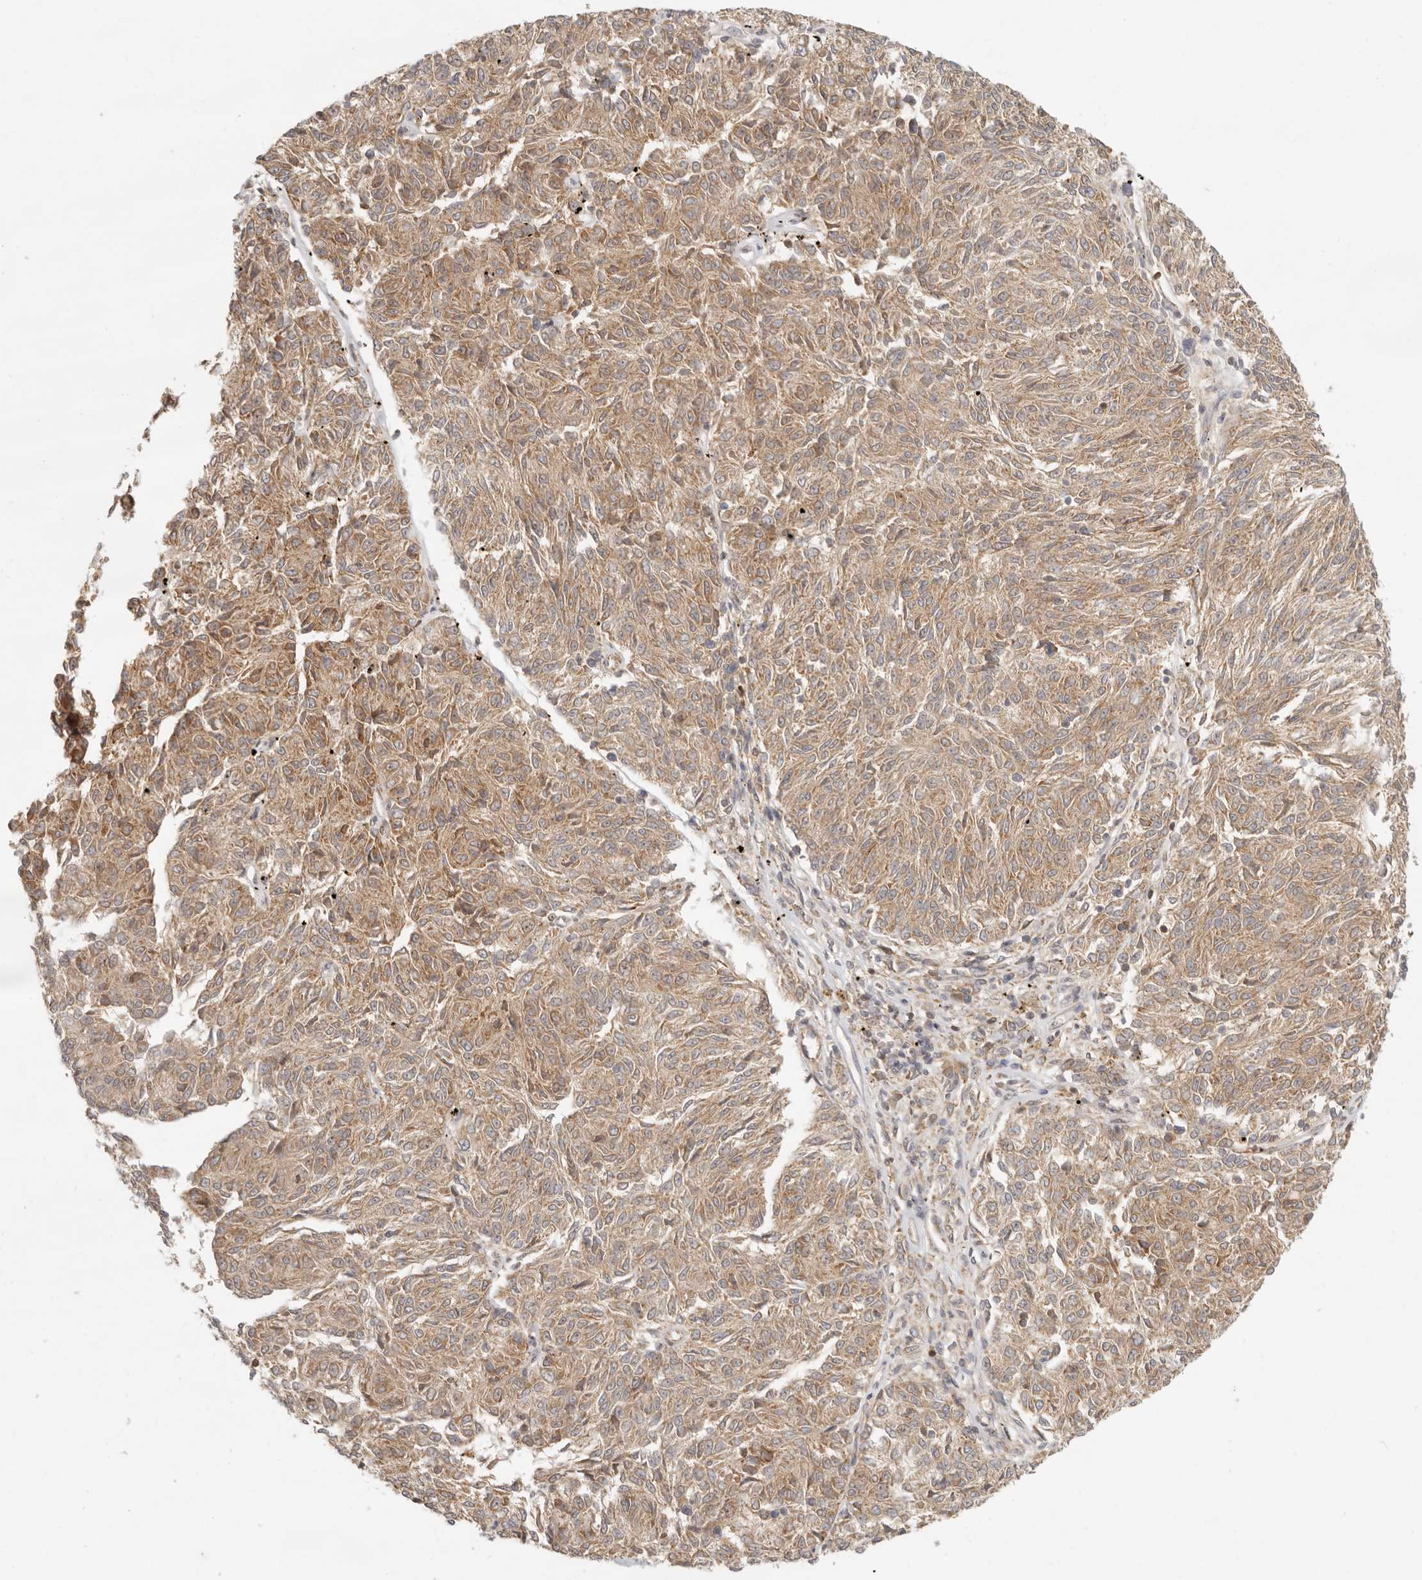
{"staining": {"intensity": "moderate", "quantity": ">75%", "location": "cytoplasmic/membranous"}, "tissue": "melanoma", "cell_type": "Tumor cells", "image_type": "cancer", "snomed": [{"axis": "morphology", "description": "Malignant melanoma, NOS"}, {"axis": "topography", "description": "Skin"}], "caption": "Human malignant melanoma stained with a protein marker exhibits moderate staining in tumor cells.", "gene": "AHDC1", "patient": {"sex": "female", "age": 72}}